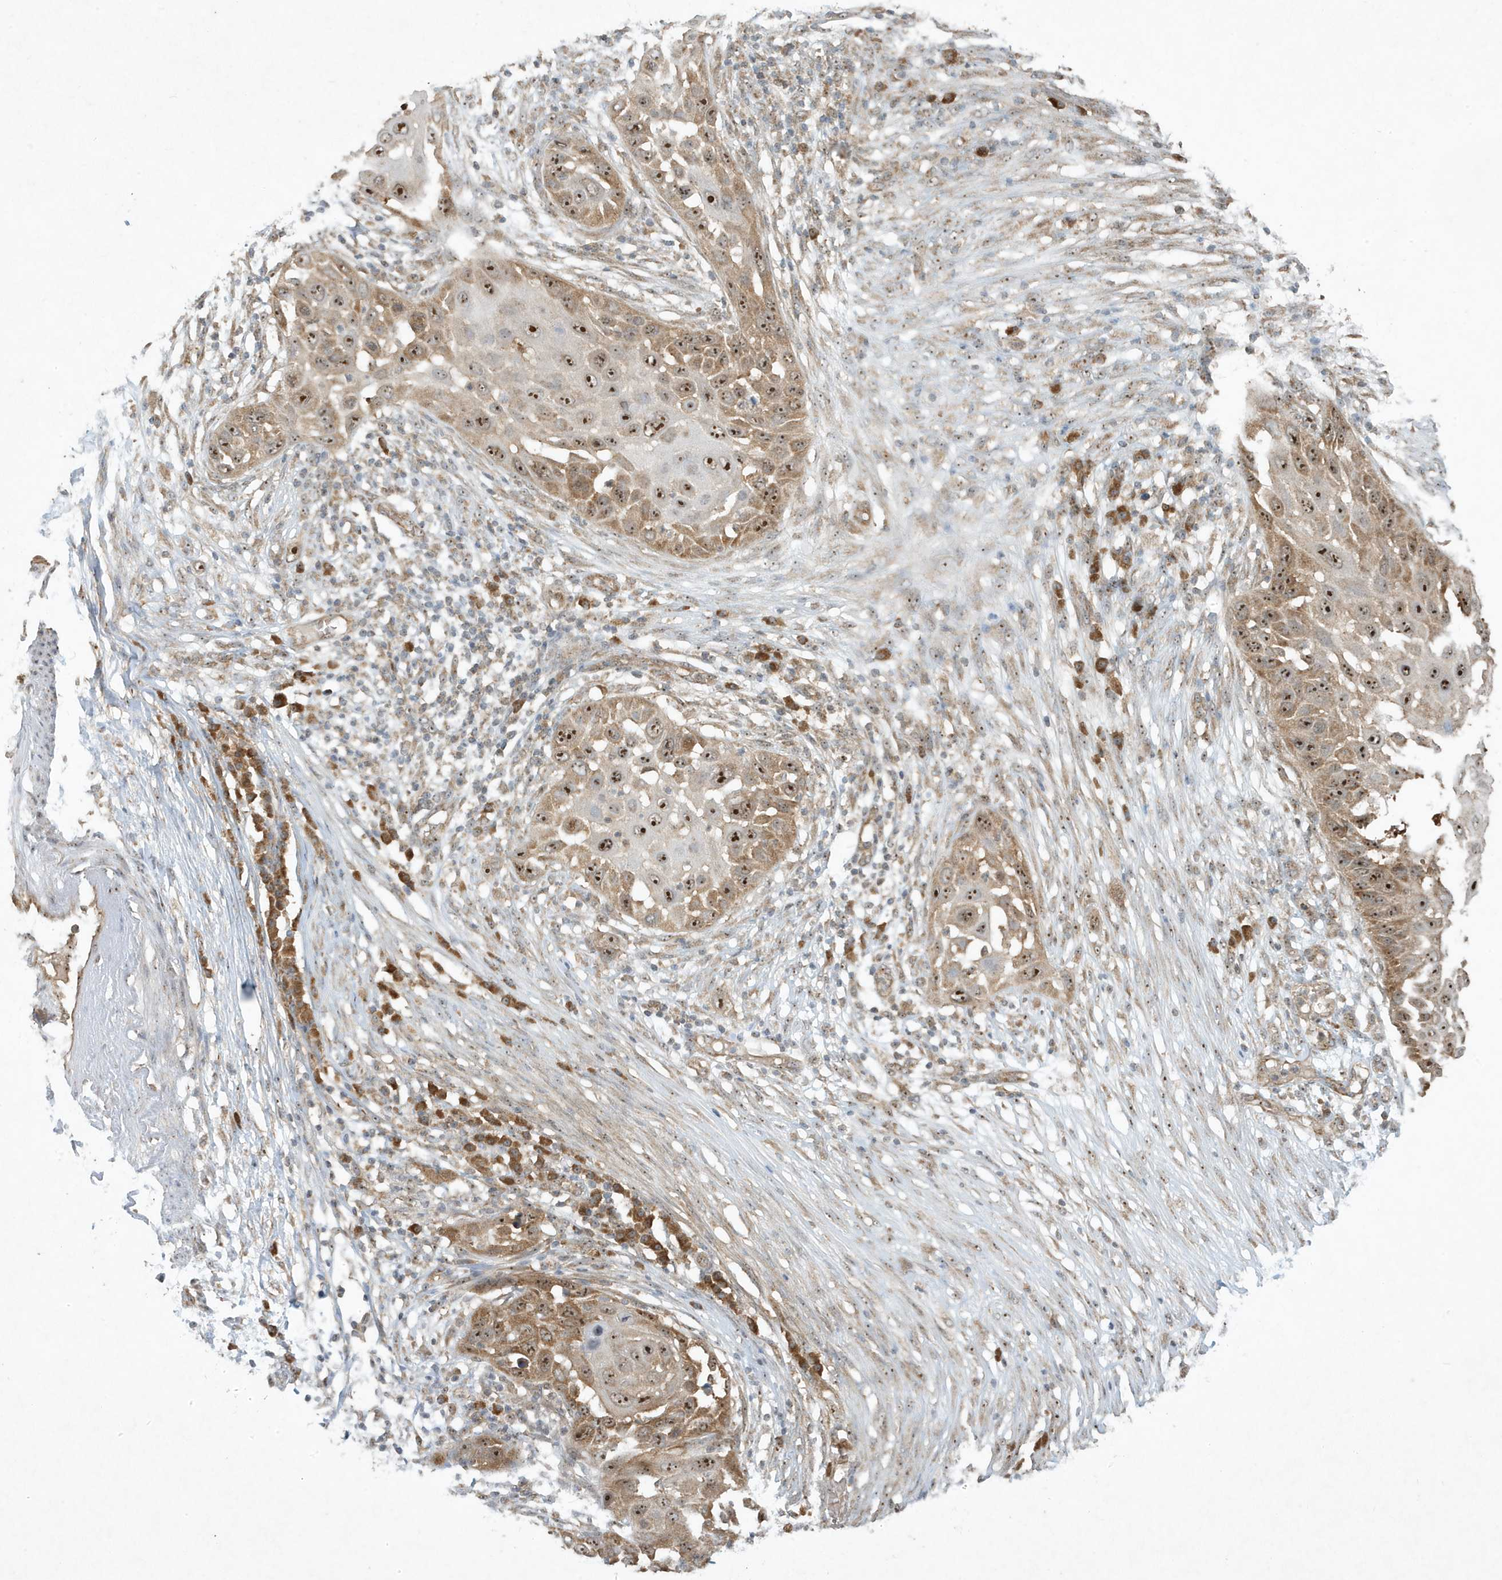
{"staining": {"intensity": "strong", "quantity": ">75%", "location": "cytoplasmic/membranous,nuclear"}, "tissue": "skin cancer", "cell_type": "Tumor cells", "image_type": "cancer", "snomed": [{"axis": "morphology", "description": "Squamous cell carcinoma, NOS"}, {"axis": "topography", "description": "Skin"}], "caption": "This is an image of immunohistochemistry staining of skin cancer, which shows strong staining in the cytoplasmic/membranous and nuclear of tumor cells.", "gene": "ABCB9", "patient": {"sex": "female", "age": 44}}